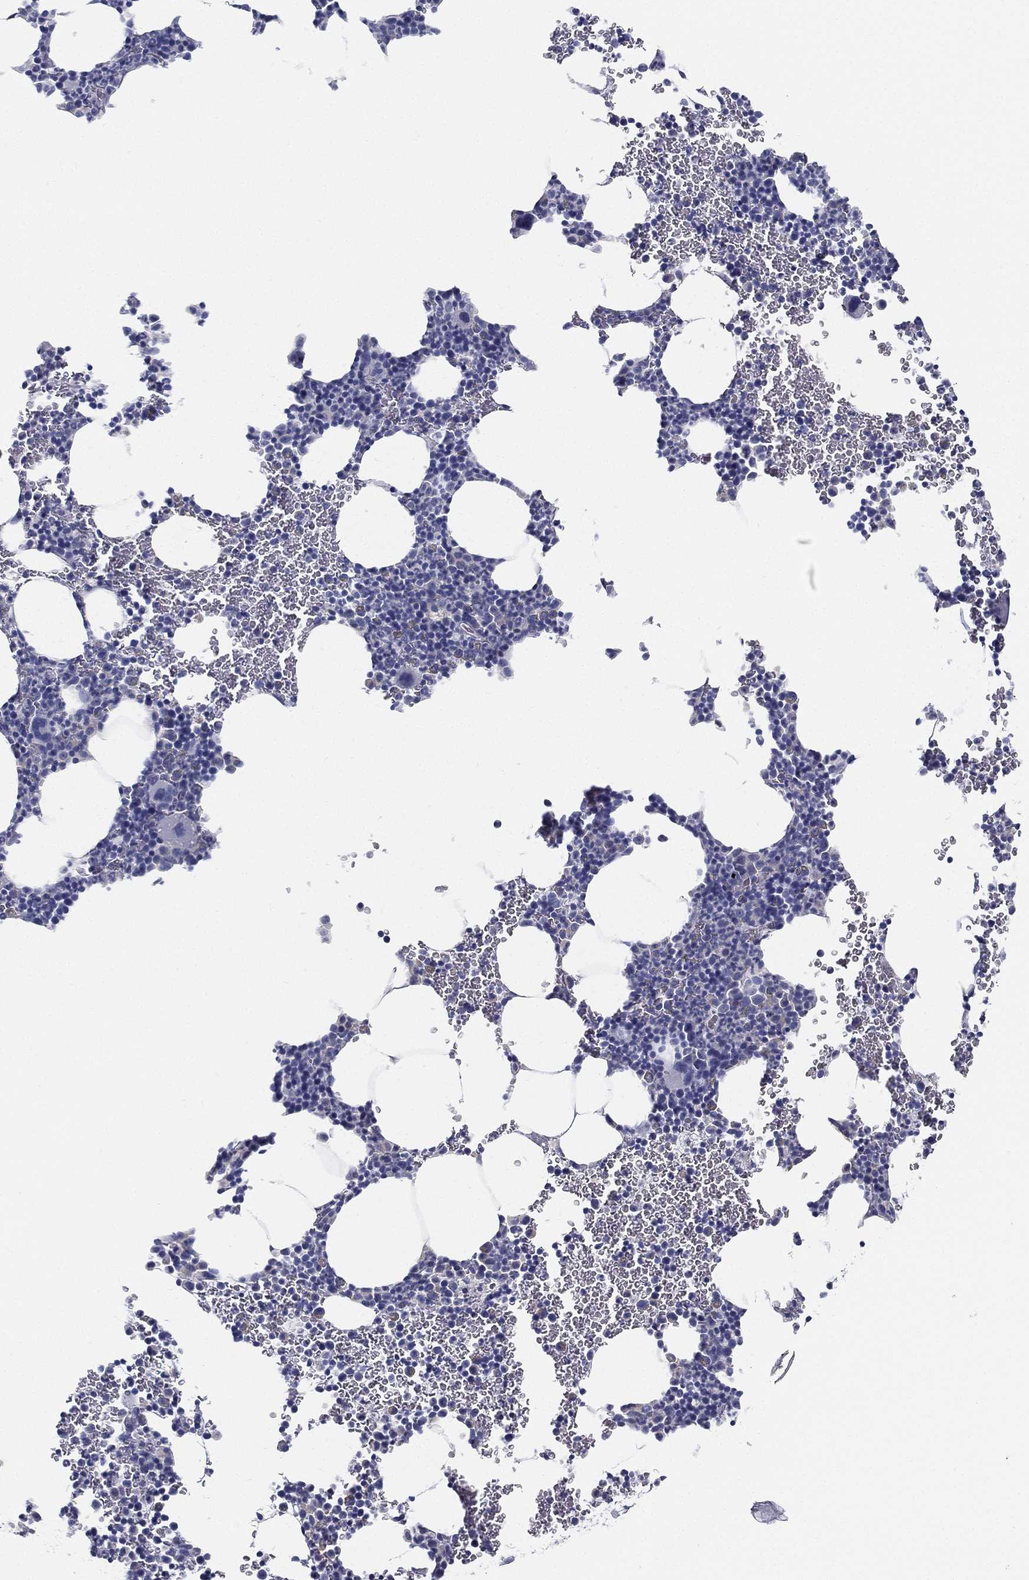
{"staining": {"intensity": "negative", "quantity": "none", "location": "none"}, "tissue": "bone marrow", "cell_type": "Hematopoietic cells", "image_type": "normal", "snomed": [{"axis": "morphology", "description": "Normal tissue, NOS"}, {"axis": "topography", "description": "Bone marrow"}], "caption": "Immunohistochemistry image of benign bone marrow: bone marrow stained with DAB (3,3'-diaminobenzidine) demonstrates no significant protein staining in hematopoietic cells. (Stains: DAB (3,3'-diaminobenzidine) immunohistochemistry (IHC) with hematoxylin counter stain, Microscopy: brightfield microscopy at high magnification).", "gene": "STS", "patient": {"sex": "male", "age": 45}}